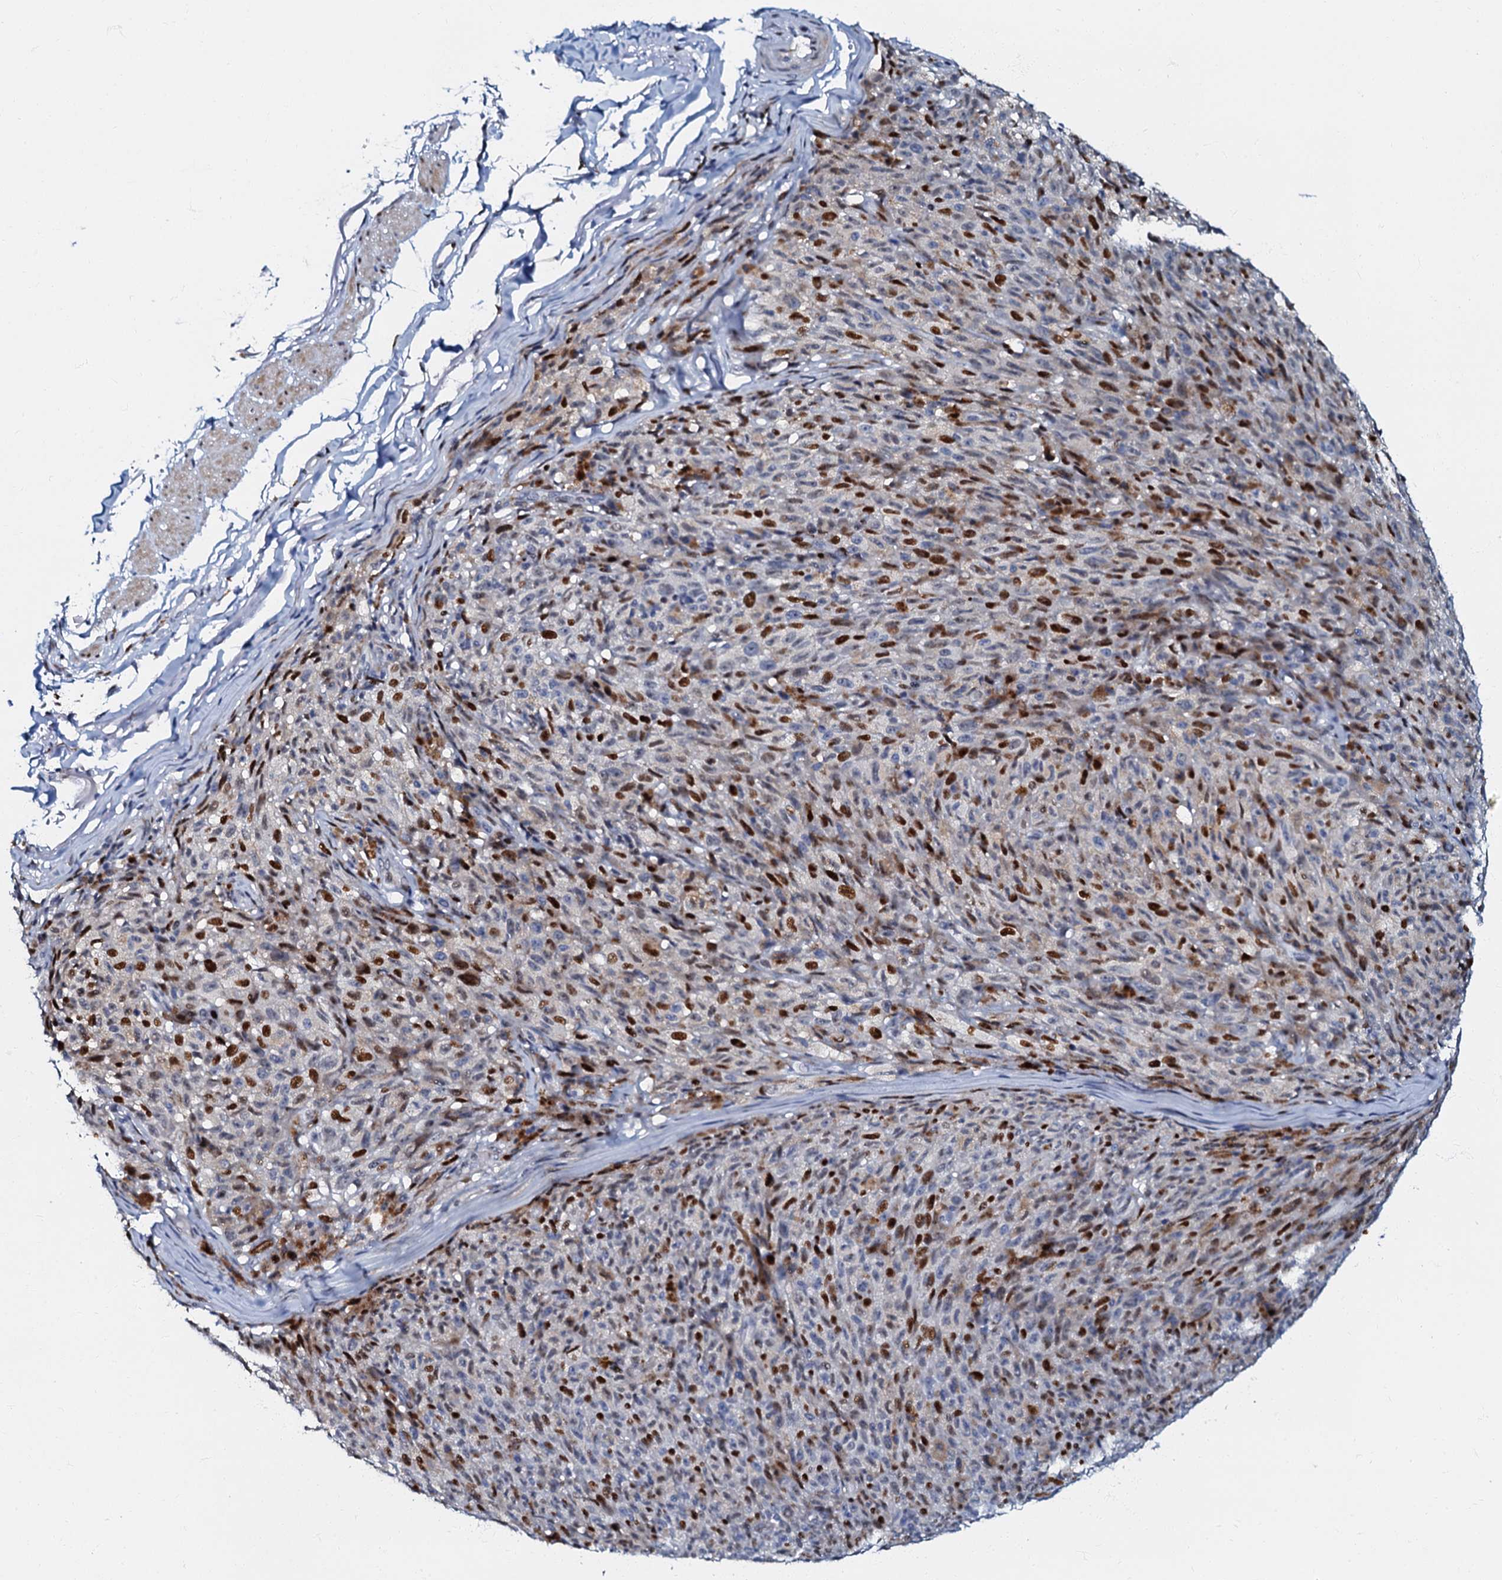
{"staining": {"intensity": "strong", "quantity": "<25%", "location": "nuclear"}, "tissue": "melanoma", "cell_type": "Tumor cells", "image_type": "cancer", "snomed": [{"axis": "morphology", "description": "Malignant melanoma, NOS"}, {"axis": "topography", "description": "Skin"}], "caption": "This image demonstrates immunohistochemistry (IHC) staining of human melanoma, with medium strong nuclear positivity in approximately <25% of tumor cells.", "gene": "MFSD5", "patient": {"sex": "female", "age": 82}}